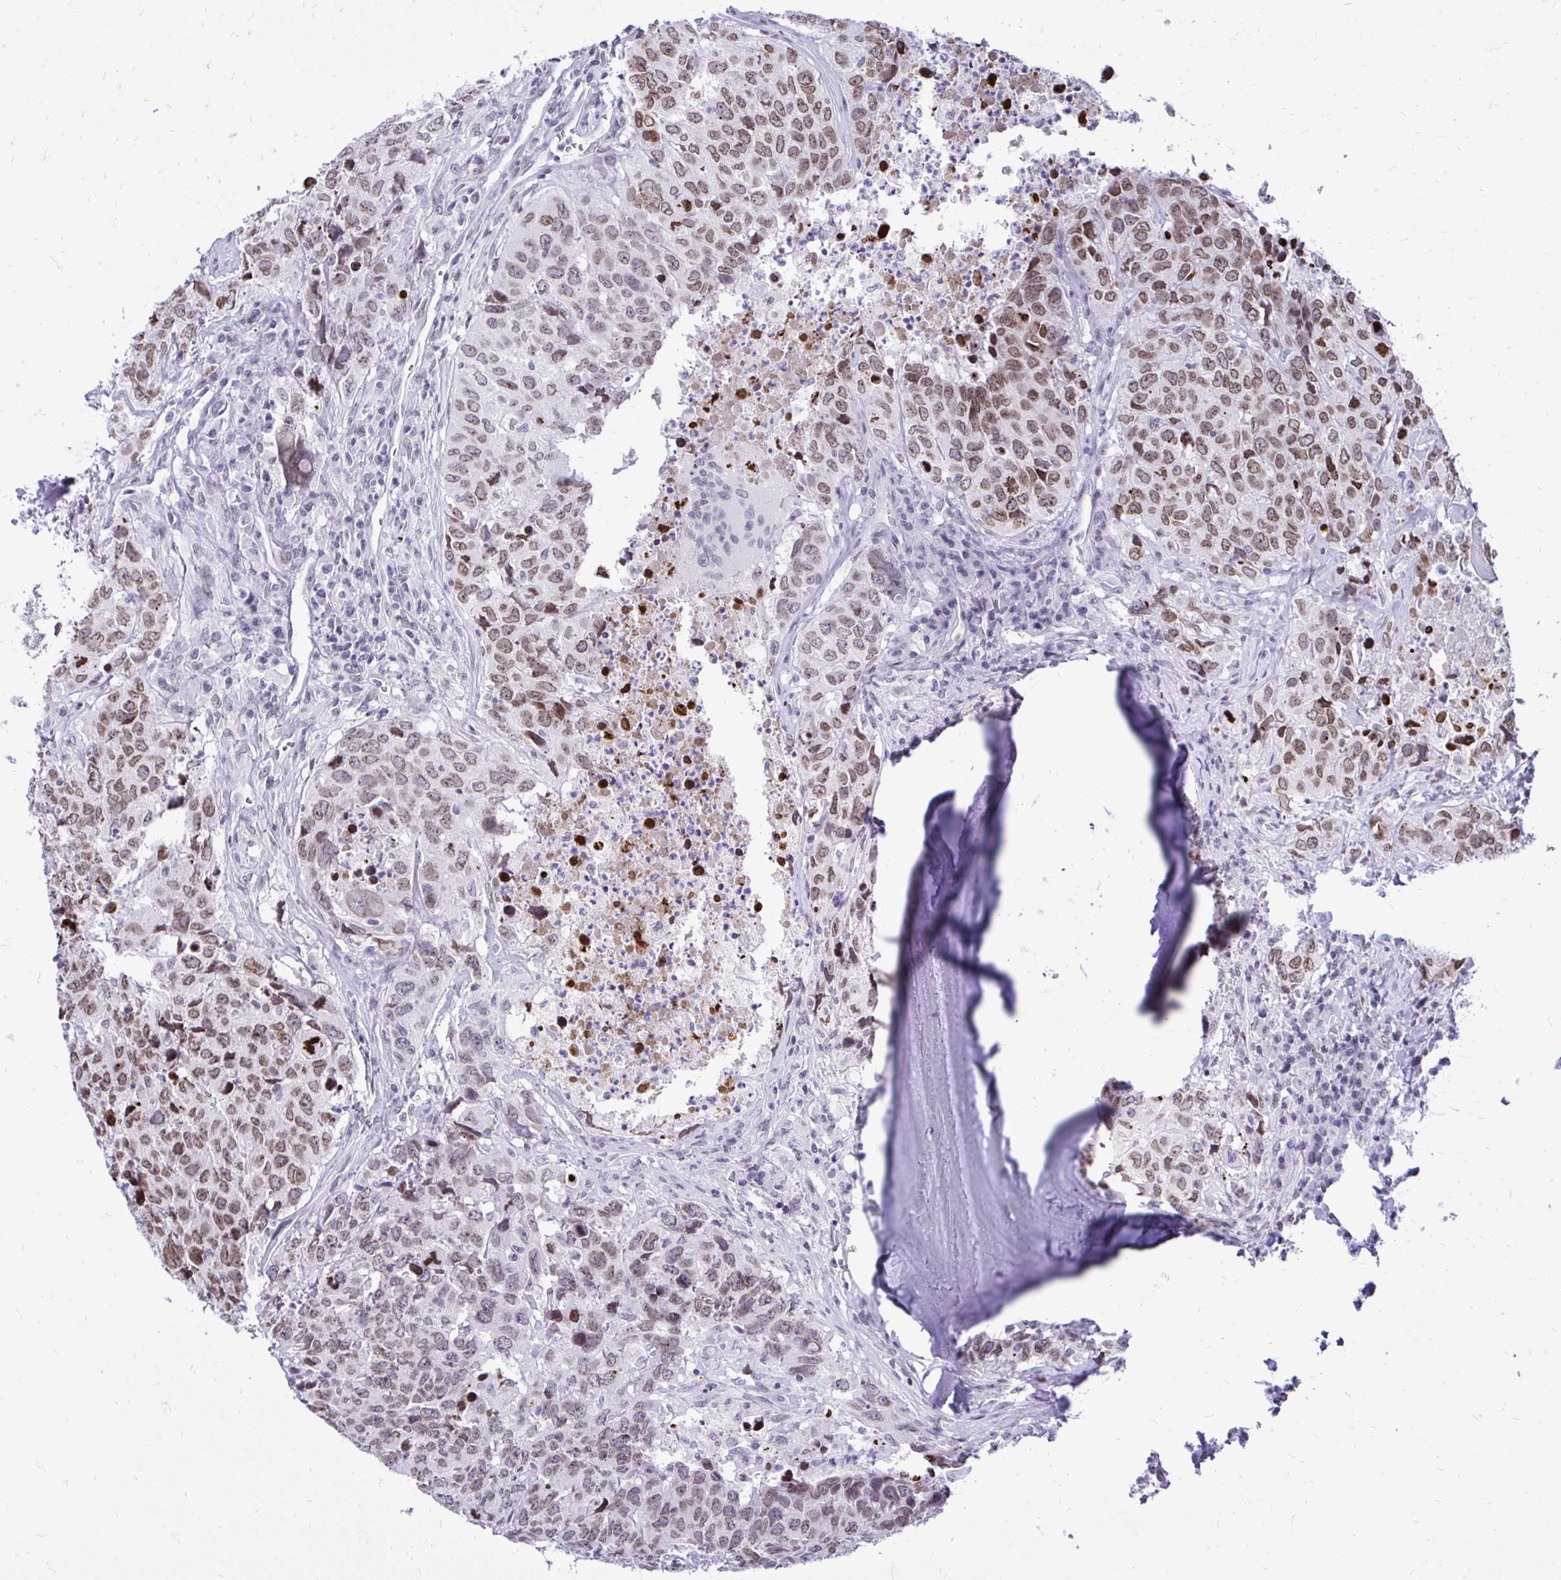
{"staining": {"intensity": "moderate", "quantity": ">75%", "location": "cytoplasmic/membranous,nuclear"}, "tissue": "head and neck cancer", "cell_type": "Tumor cells", "image_type": "cancer", "snomed": [{"axis": "morphology", "description": "Normal tissue, NOS"}, {"axis": "morphology", "description": "Squamous cell carcinoma, NOS"}, {"axis": "topography", "description": "Skeletal muscle"}, {"axis": "topography", "description": "Vascular tissue"}, {"axis": "topography", "description": "Peripheral nerve tissue"}, {"axis": "topography", "description": "Head-Neck"}], "caption": "Immunohistochemical staining of human head and neck cancer exhibits medium levels of moderate cytoplasmic/membranous and nuclear protein positivity in approximately >75% of tumor cells.", "gene": "BANF1", "patient": {"sex": "male", "age": 66}}